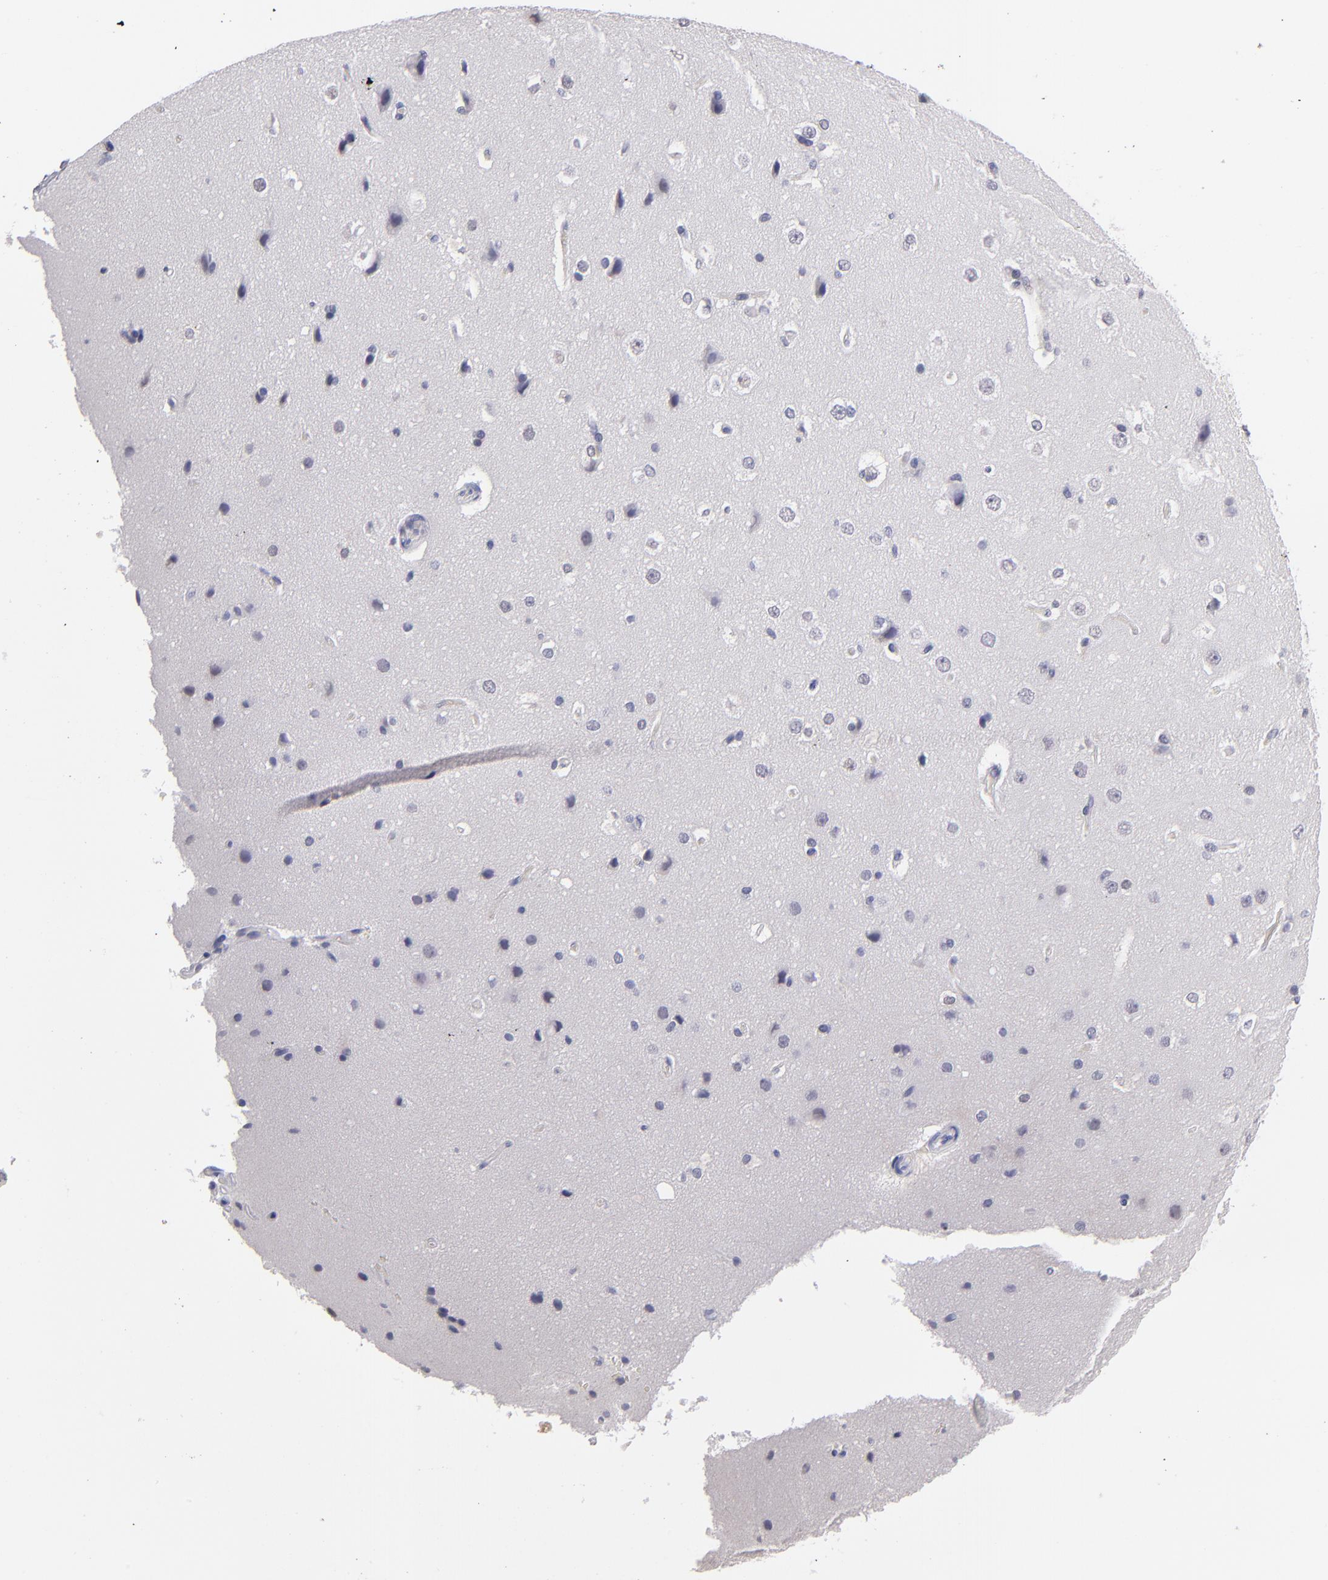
{"staining": {"intensity": "negative", "quantity": "none", "location": "none"}, "tissue": "cerebral cortex", "cell_type": "Endothelial cells", "image_type": "normal", "snomed": [{"axis": "morphology", "description": "Normal tissue, NOS"}, {"axis": "topography", "description": "Cerebral cortex"}], "caption": "Histopathology image shows no significant protein expression in endothelial cells of normal cerebral cortex. The staining was performed using DAB (3,3'-diaminobenzidine) to visualize the protein expression in brown, while the nuclei were stained in blue with hematoxylin (Magnification: 20x).", "gene": "MGAM", "patient": {"sex": "female", "age": 45}}